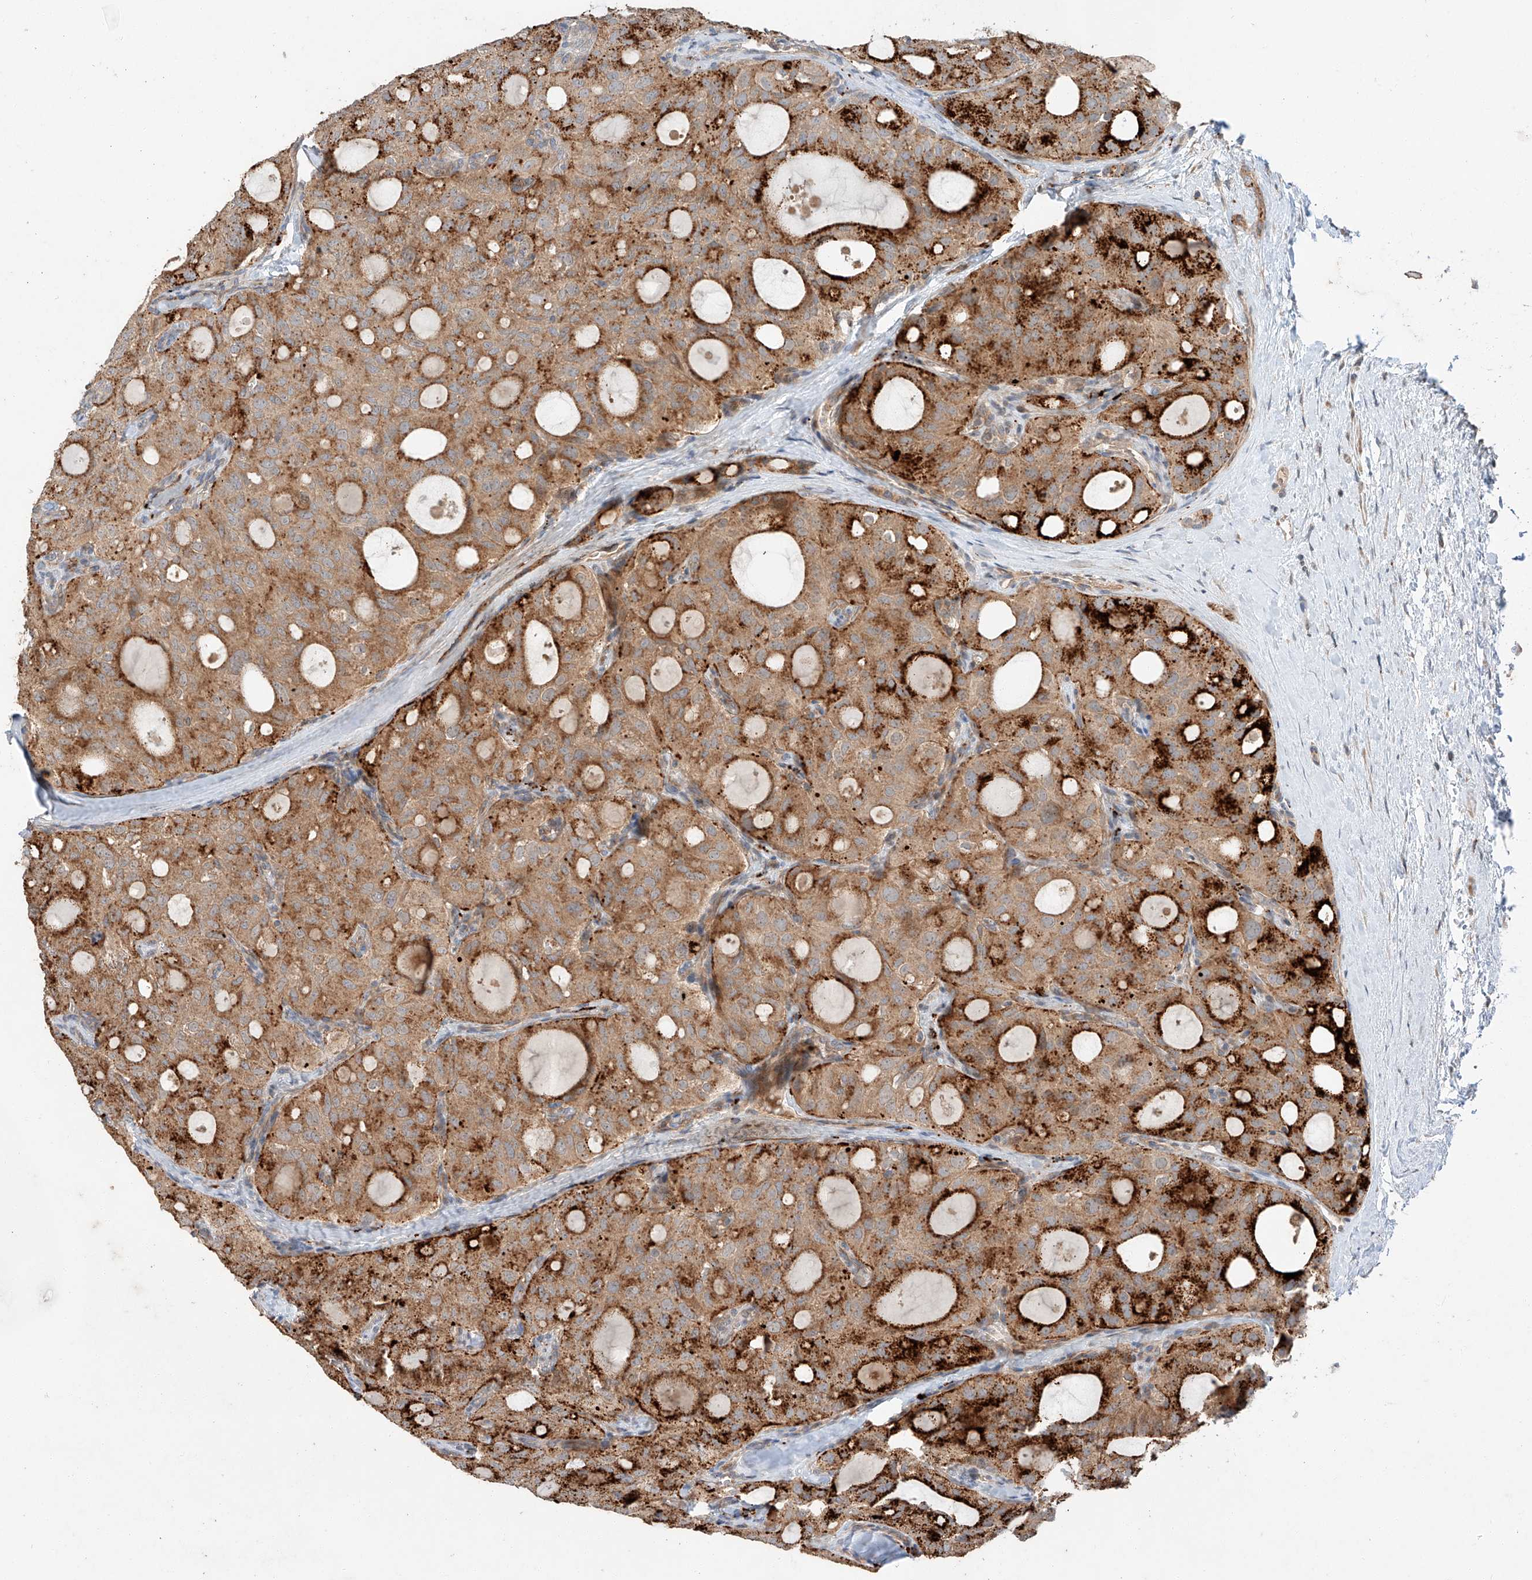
{"staining": {"intensity": "strong", "quantity": ">75%", "location": "cytoplasmic/membranous"}, "tissue": "thyroid cancer", "cell_type": "Tumor cells", "image_type": "cancer", "snomed": [{"axis": "morphology", "description": "Follicular adenoma carcinoma, NOS"}, {"axis": "topography", "description": "Thyroid gland"}], "caption": "Immunohistochemistry (IHC) of human thyroid follicular adenoma carcinoma reveals high levels of strong cytoplasmic/membranous positivity in approximately >75% of tumor cells. (DAB (3,3'-diaminobenzidine) IHC with brightfield microscopy, high magnification).", "gene": "XPNPEP1", "patient": {"sex": "male", "age": 75}}